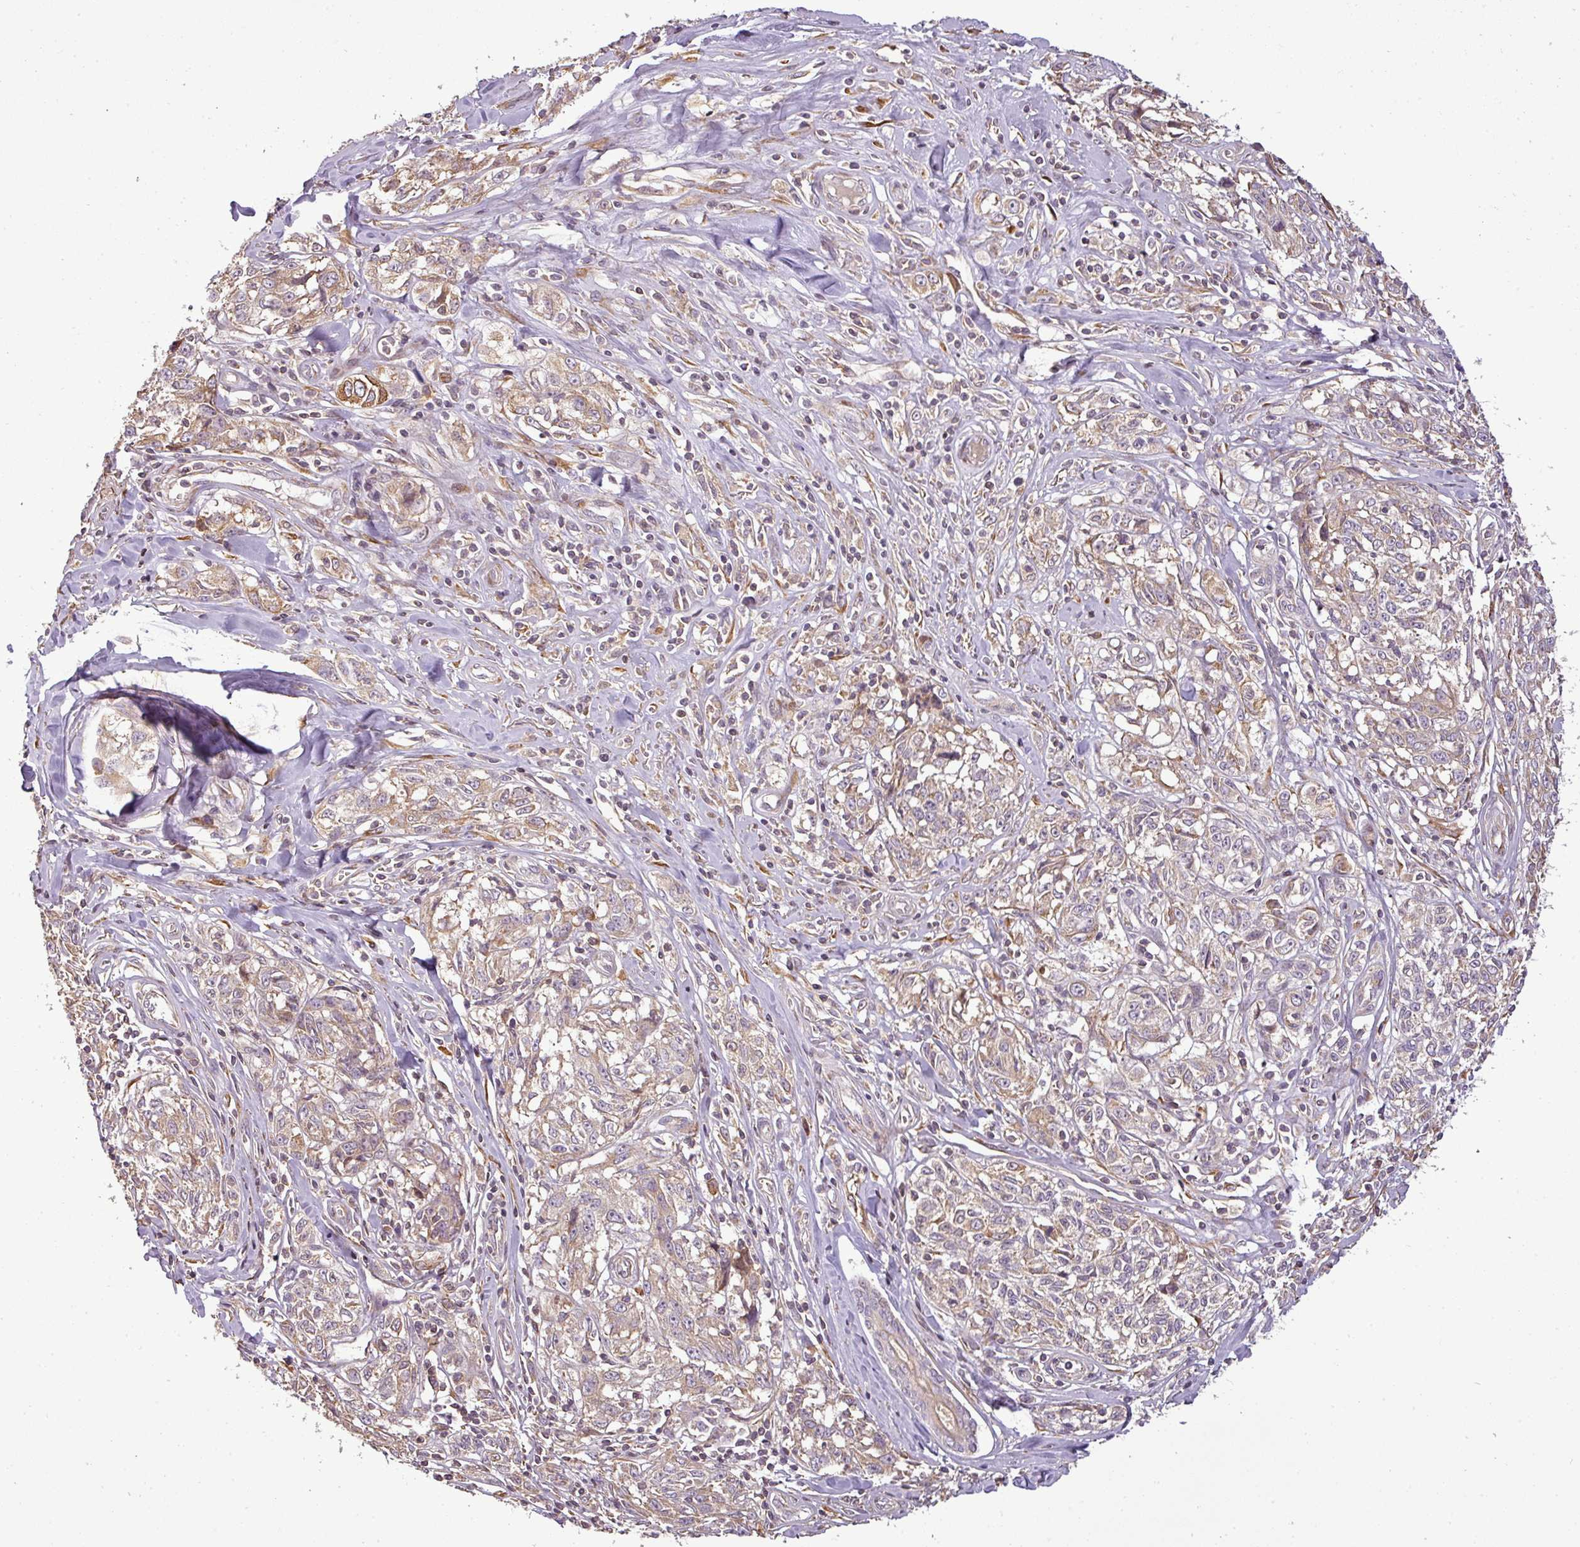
{"staining": {"intensity": "weak", "quantity": ">75%", "location": "cytoplasmic/membranous"}, "tissue": "melanoma", "cell_type": "Tumor cells", "image_type": "cancer", "snomed": [{"axis": "morphology", "description": "Normal tissue, NOS"}, {"axis": "morphology", "description": "Malignant melanoma, NOS"}, {"axis": "topography", "description": "Skin"}], "caption": "Approximately >75% of tumor cells in human melanoma display weak cytoplasmic/membranous protein staining as visualized by brown immunohistochemical staining.", "gene": "FAIM", "patient": {"sex": "female", "age": 64}}